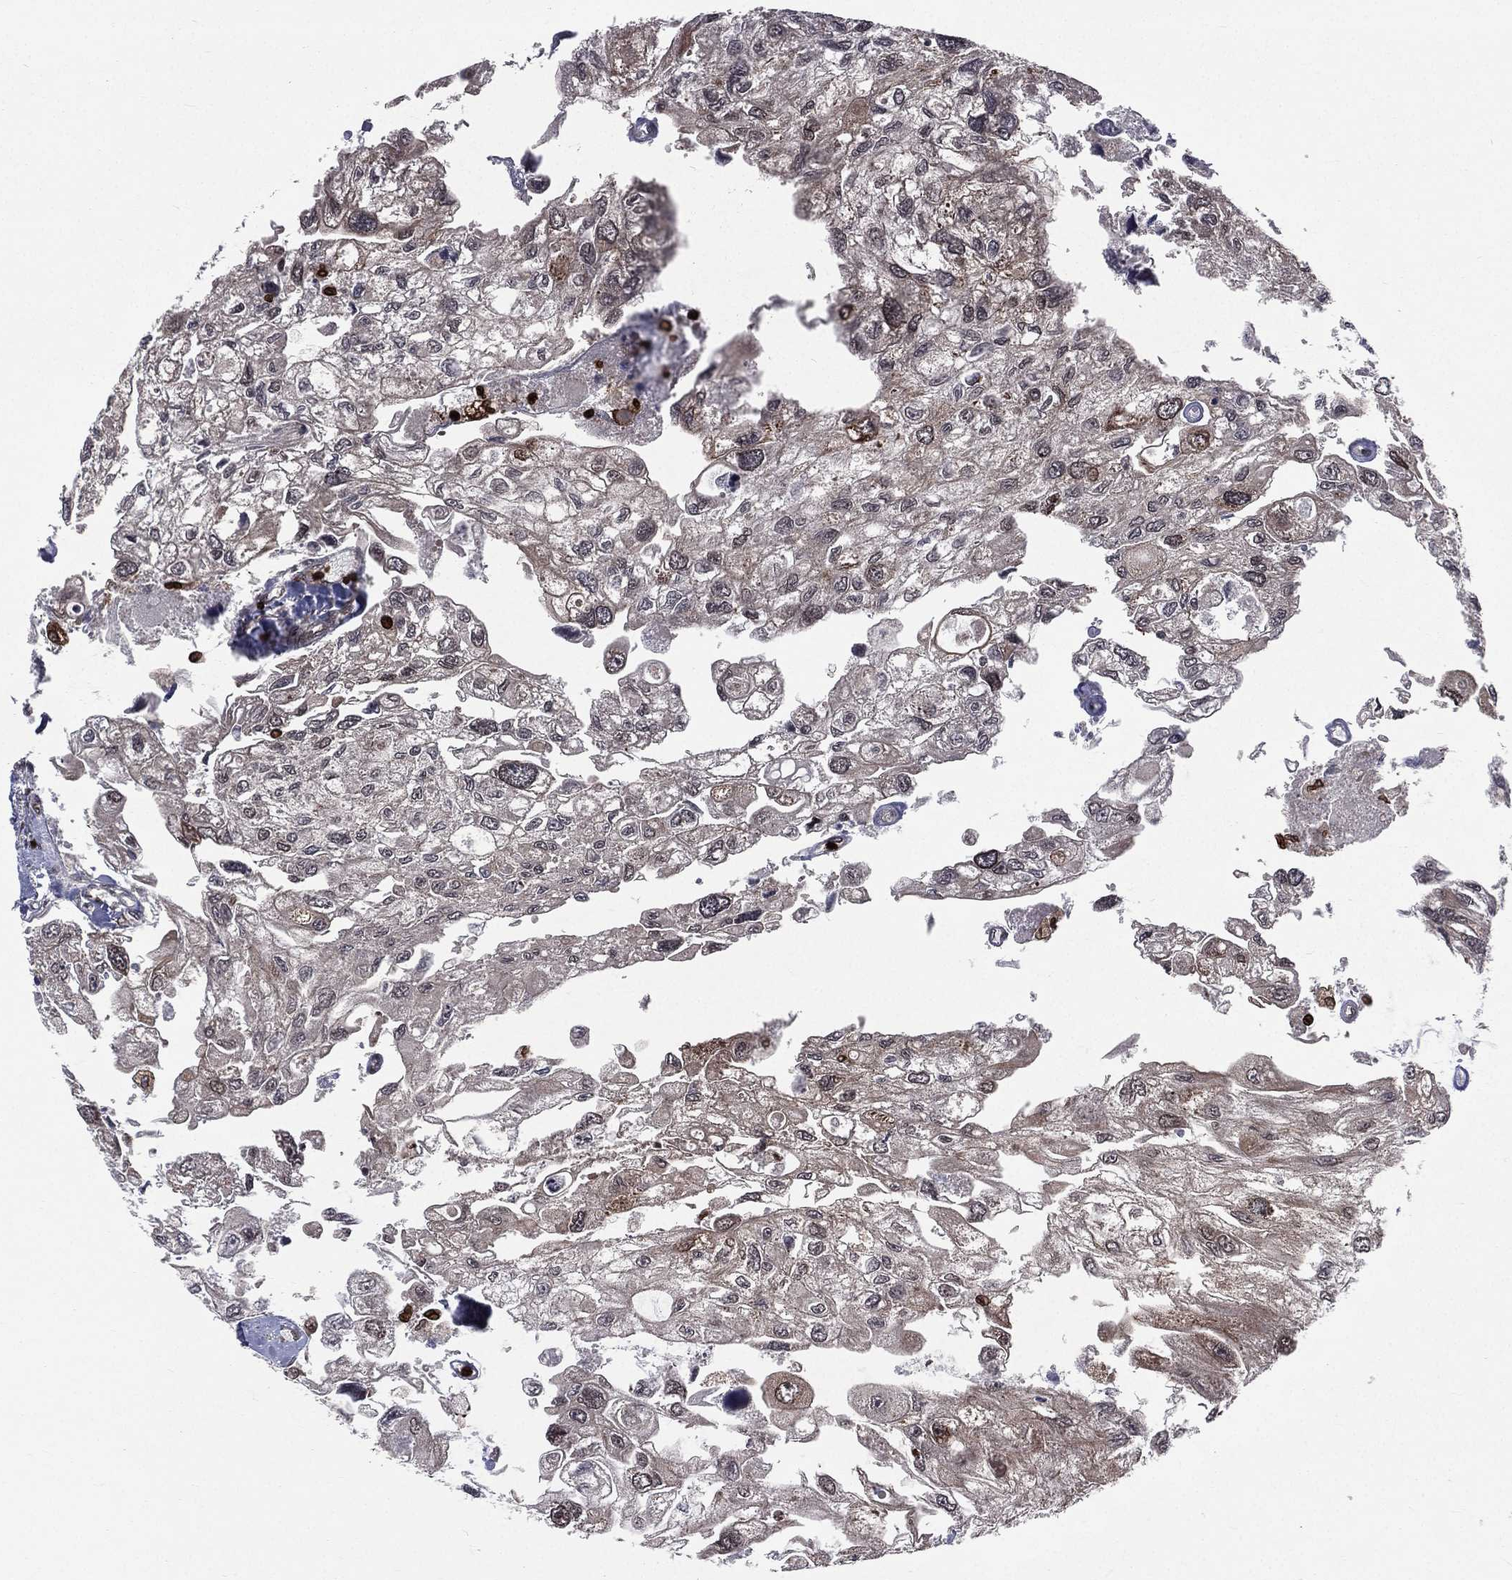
{"staining": {"intensity": "negative", "quantity": "none", "location": "none"}, "tissue": "urothelial cancer", "cell_type": "Tumor cells", "image_type": "cancer", "snomed": [{"axis": "morphology", "description": "Urothelial carcinoma, High grade"}, {"axis": "topography", "description": "Urinary bladder"}], "caption": "A micrograph of human urothelial carcinoma (high-grade) is negative for staining in tumor cells.", "gene": "LBR", "patient": {"sex": "male", "age": 59}}